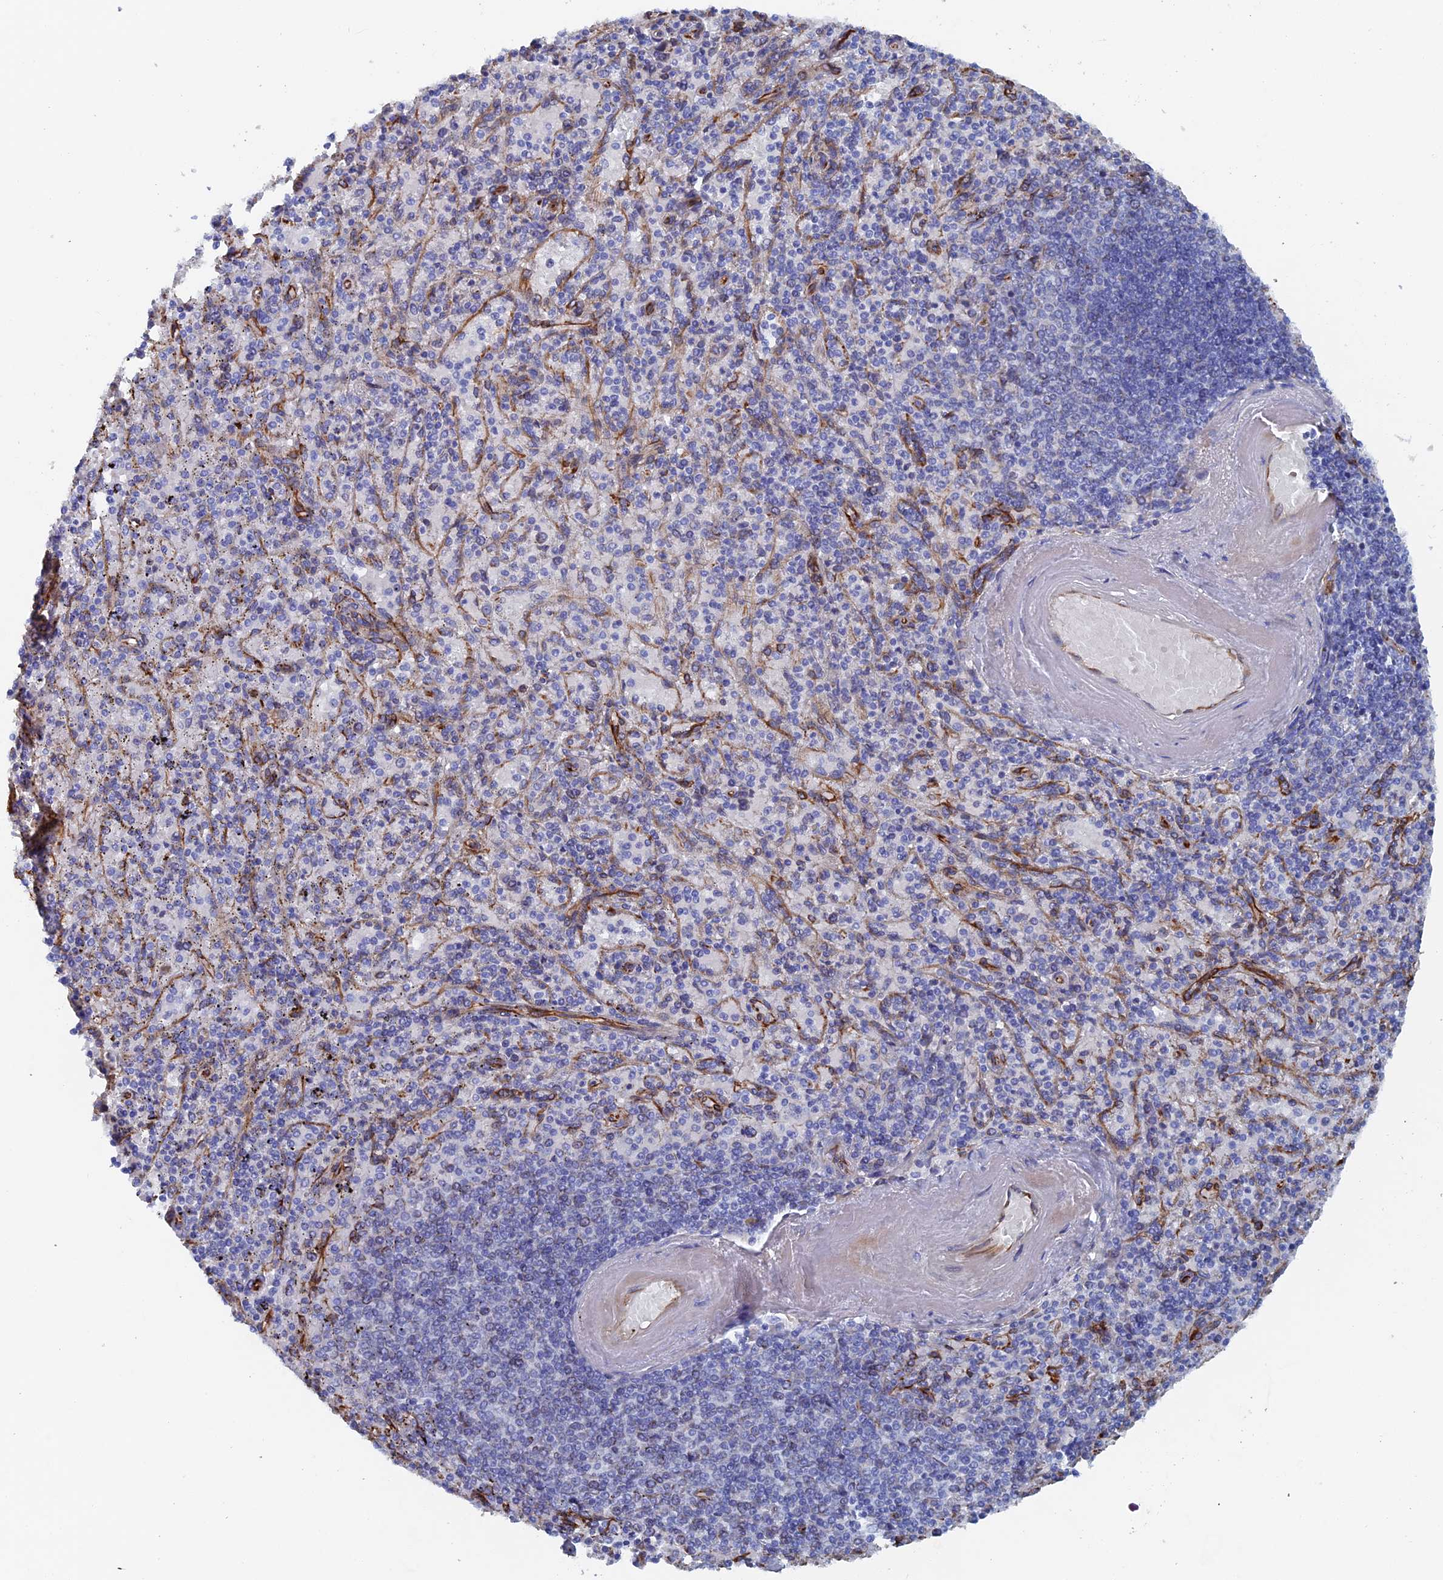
{"staining": {"intensity": "negative", "quantity": "none", "location": "none"}, "tissue": "spleen", "cell_type": "Cells in red pulp", "image_type": "normal", "snomed": [{"axis": "morphology", "description": "Normal tissue, NOS"}, {"axis": "topography", "description": "Spleen"}], "caption": "IHC image of benign spleen: human spleen stained with DAB (3,3'-diaminobenzidine) displays no significant protein positivity in cells in red pulp.", "gene": "COG7", "patient": {"sex": "male", "age": 82}}